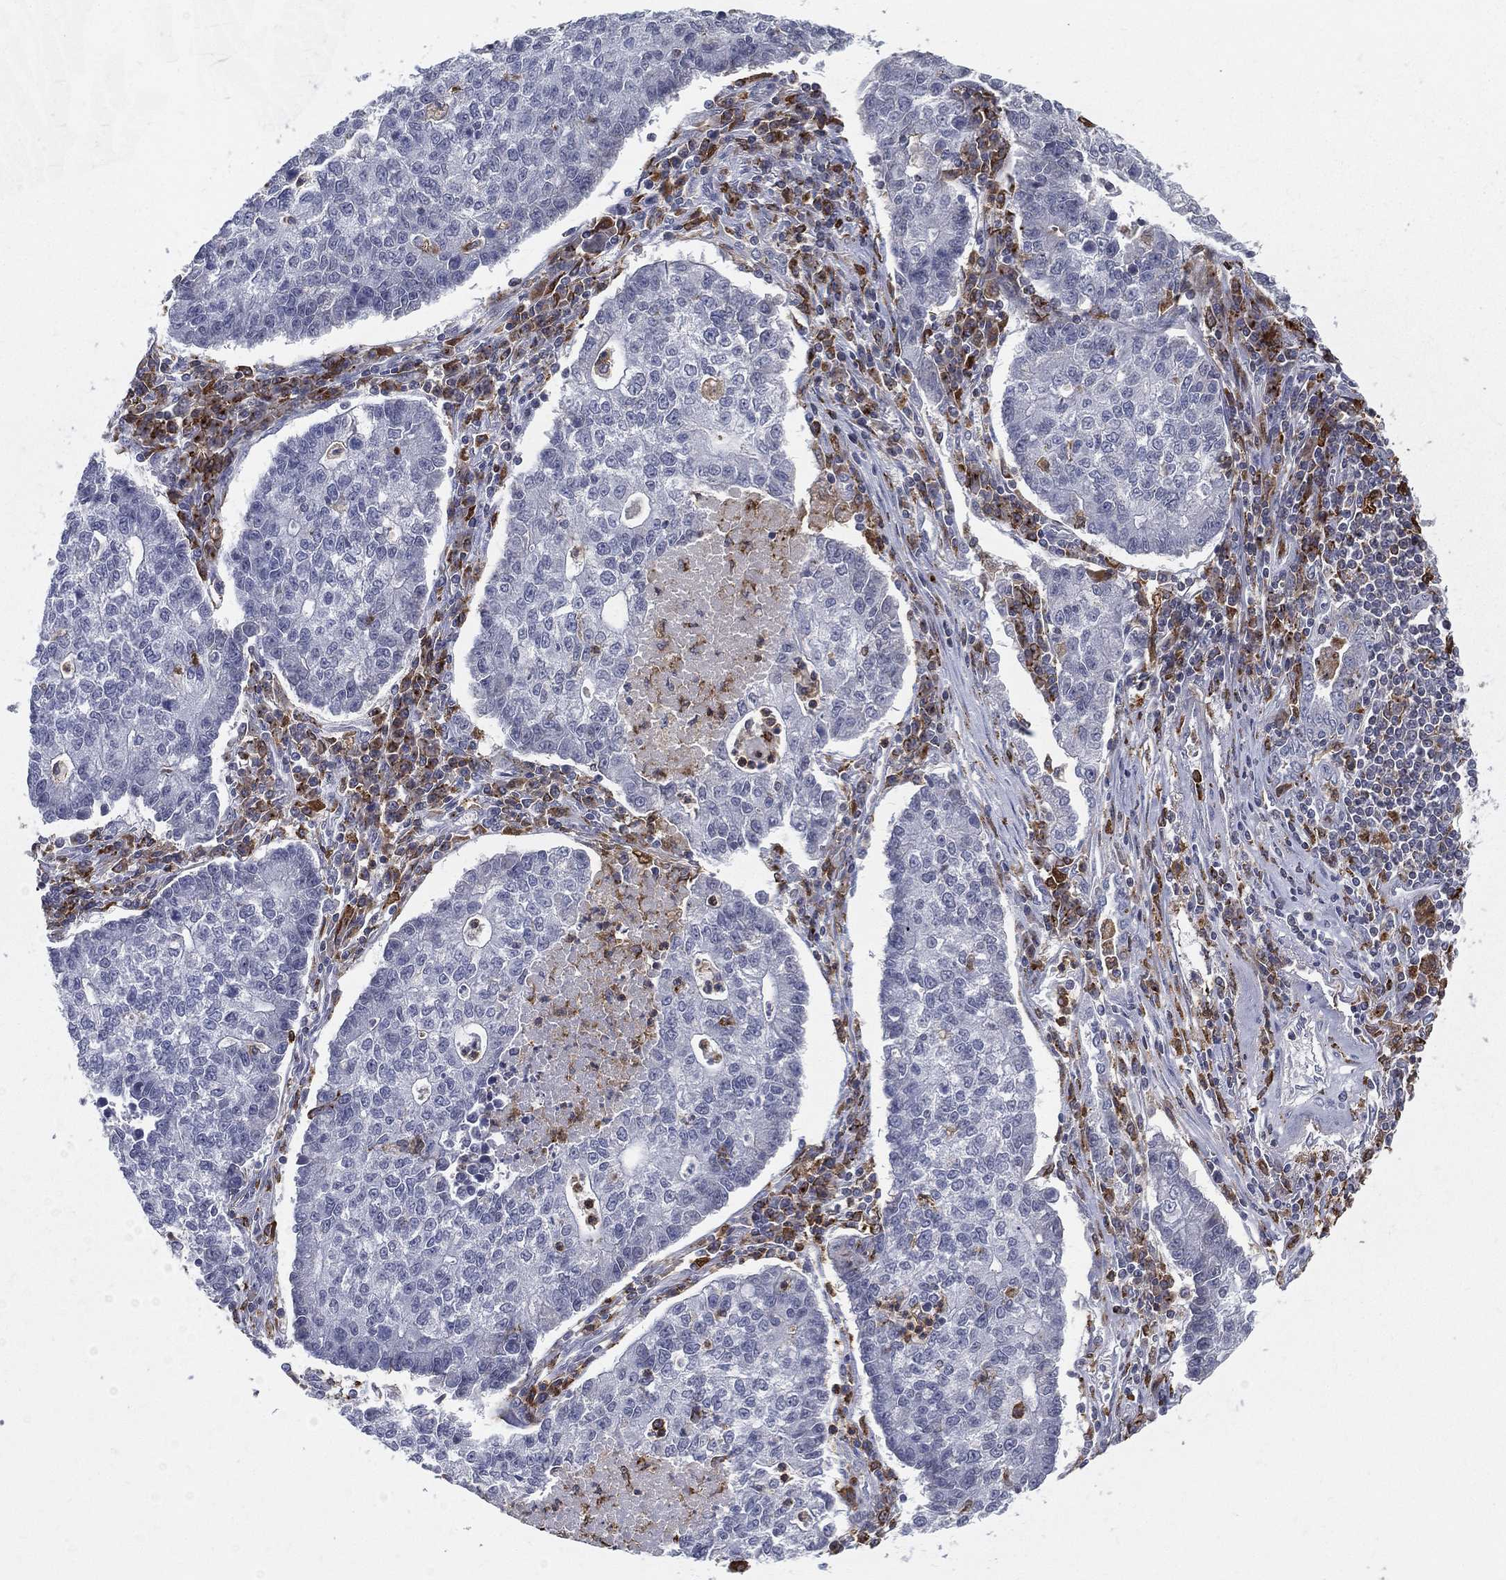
{"staining": {"intensity": "negative", "quantity": "none", "location": "none"}, "tissue": "lung cancer", "cell_type": "Tumor cells", "image_type": "cancer", "snomed": [{"axis": "morphology", "description": "Adenocarcinoma, NOS"}, {"axis": "topography", "description": "Lung"}], "caption": "Immunohistochemical staining of human lung adenocarcinoma demonstrates no significant staining in tumor cells. (Stains: DAB IHC with hematoxylin counter stain, Microscopy: brightfield microscopy at high magnification).", "gene": "EVI2B", "patient": {"sex": "male", "age": 57}}